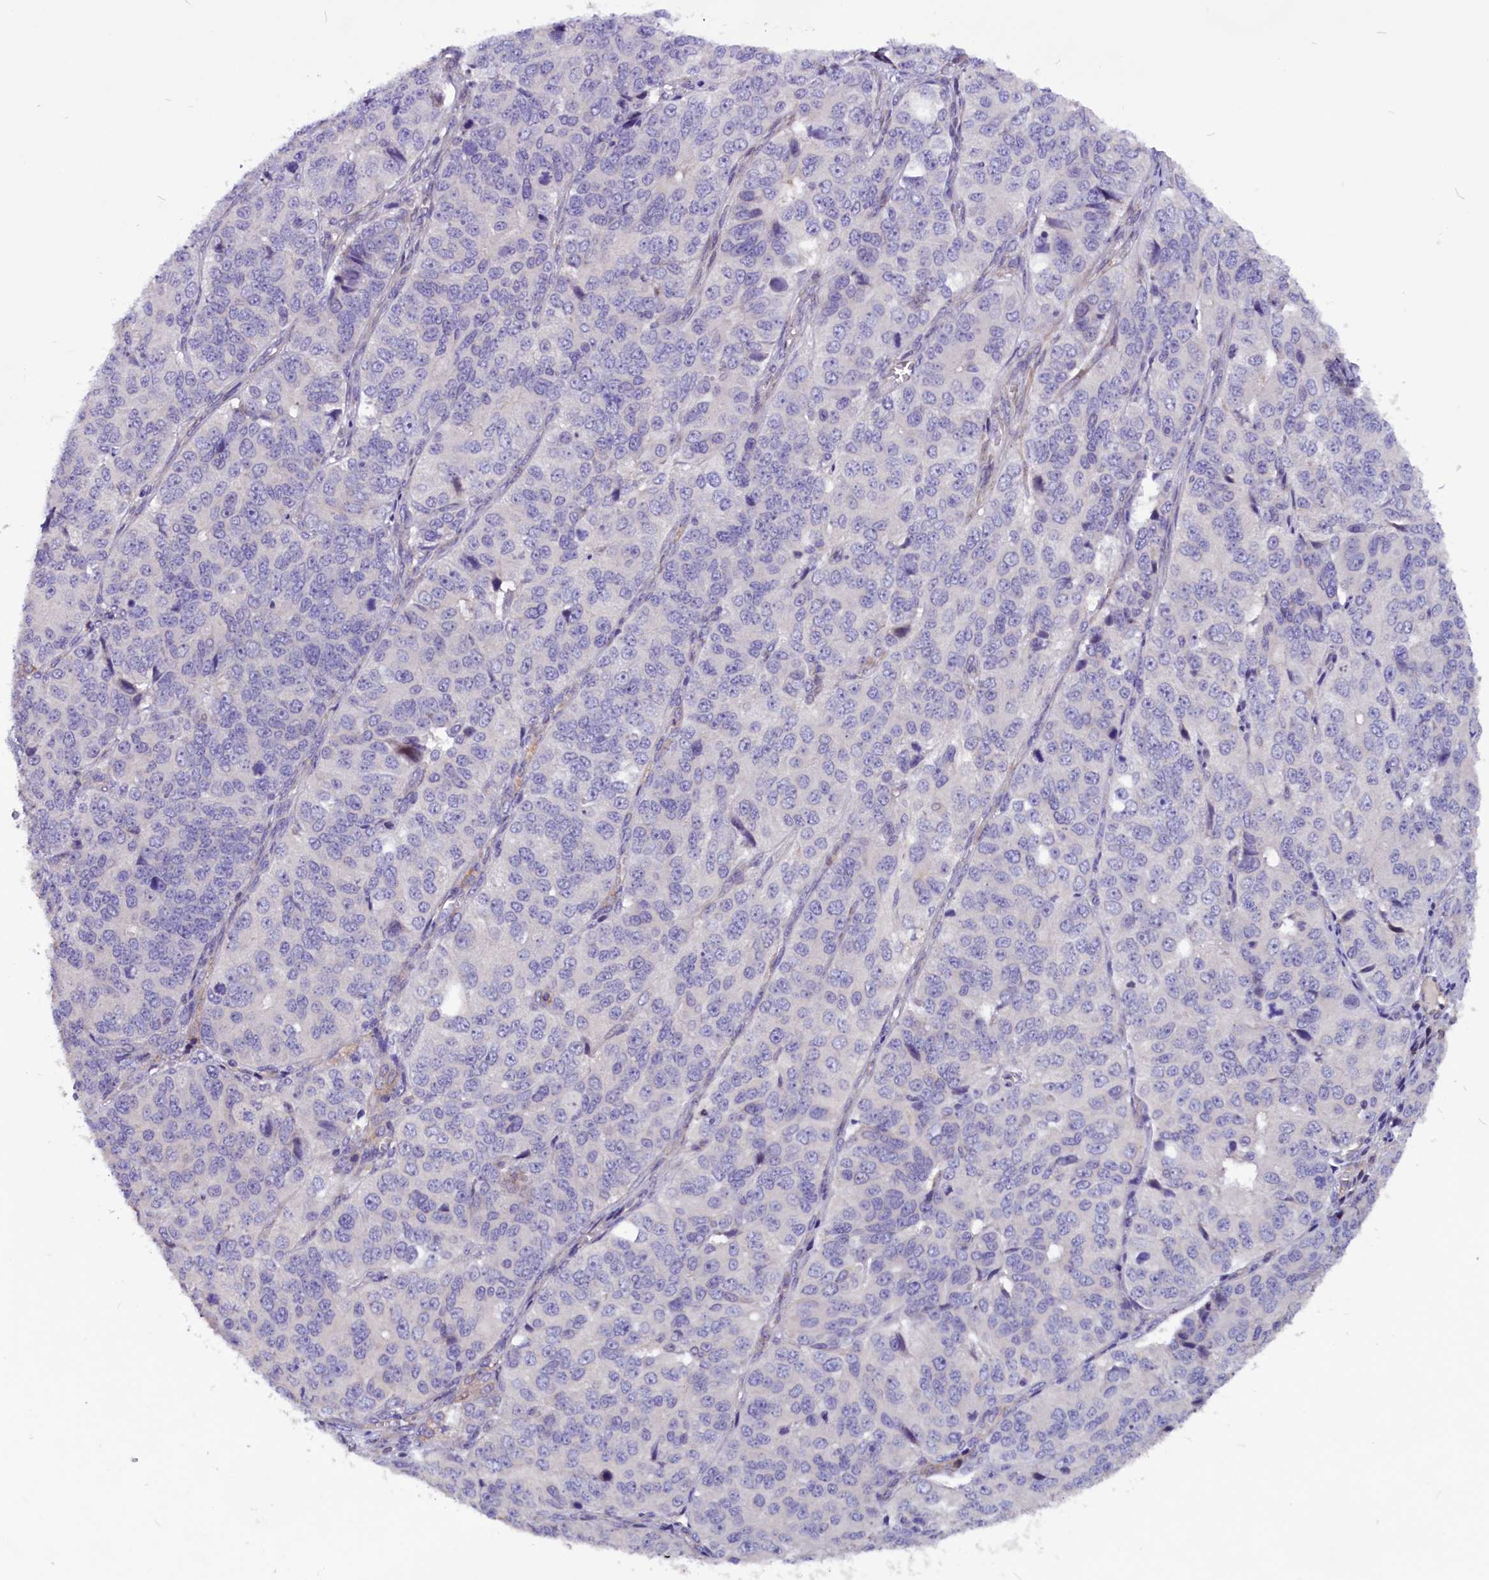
{"staining": {"intensity": "negative", "quantity": "none", "location": "none"}, "tissue": "ovarian cancer", "cell_type": "Tumor cells", "image_type": "cancer", "snomed": [{"axis": "morphology", "description": "Carcinoma, endometroid"}, {"axis": "topography", "description": "Ovary"}], "caption": "High power microscopy micrograph of an IHC photomicrograph of ovarian cancer (endometroid carcinoma), revealing no significant positivity in tumor cells. The staining is performed using DAB brown chromogen with nuclei counter-stained in using hematoxylin.", "gene": "ZNF749", "patient": {"sex": "female", "age": 51}}